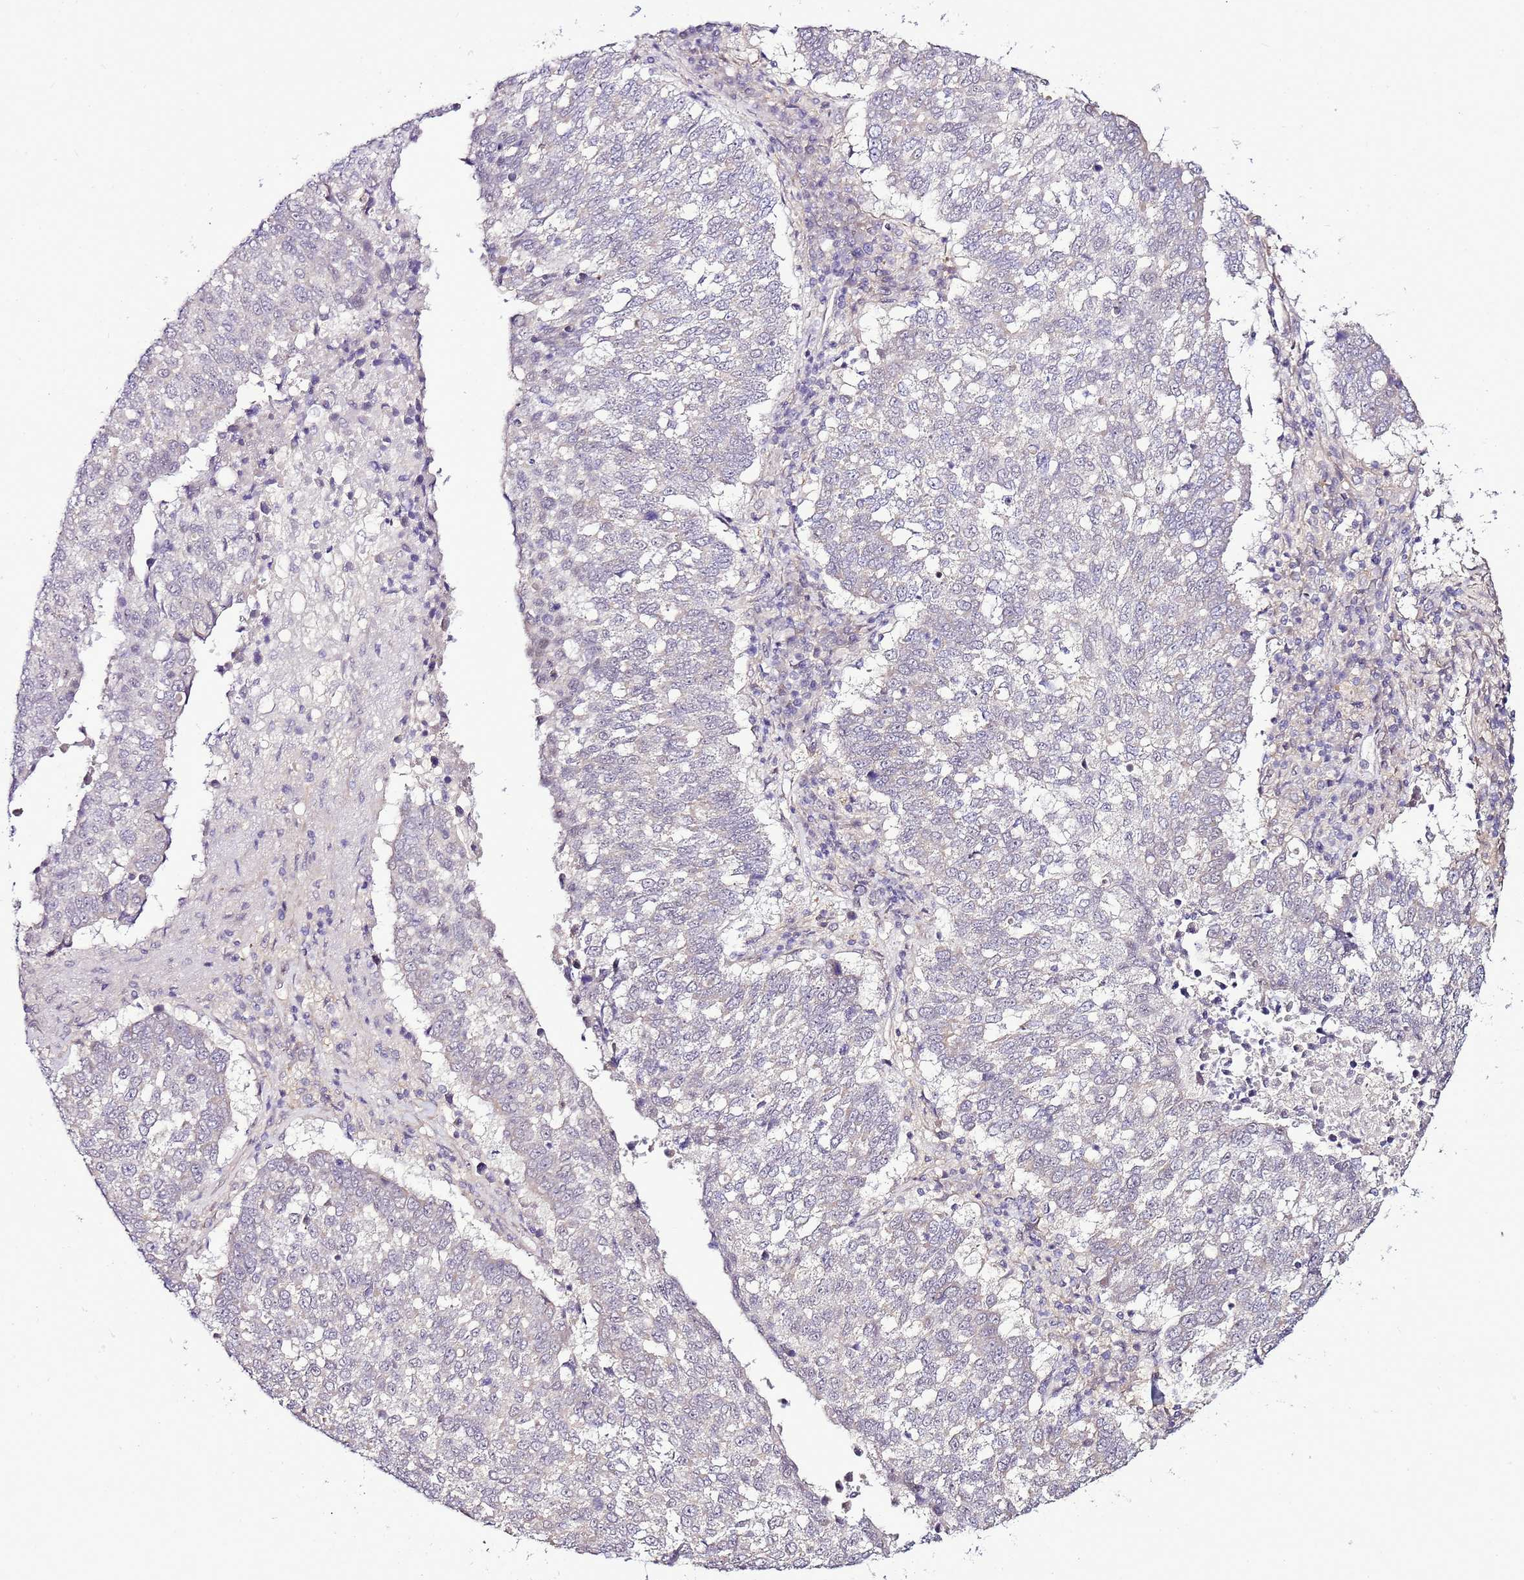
{"staining": {"intensity": "negative", "quantity": "none", "location": "none"}, "tissue": "lung cancer", "cell_type": "Tumor cells", "image_type": "cancer", "snomed": [{"axis": "morphology", "description": "Squamous cell carcinoma, NOS"}, {"axis": "topography", "description": "Lung"}], "caption": "Tumor cells are negative for protein expression in human lung squamous cell carcinoma. The staining was performed using DAB to visualize the protein expression in brown, while the nuclei were stained in blue with hematoxylin (Magnification: 20x).", "gene": "SCARA3", "patient": {"sex": "male", "age": 73}}